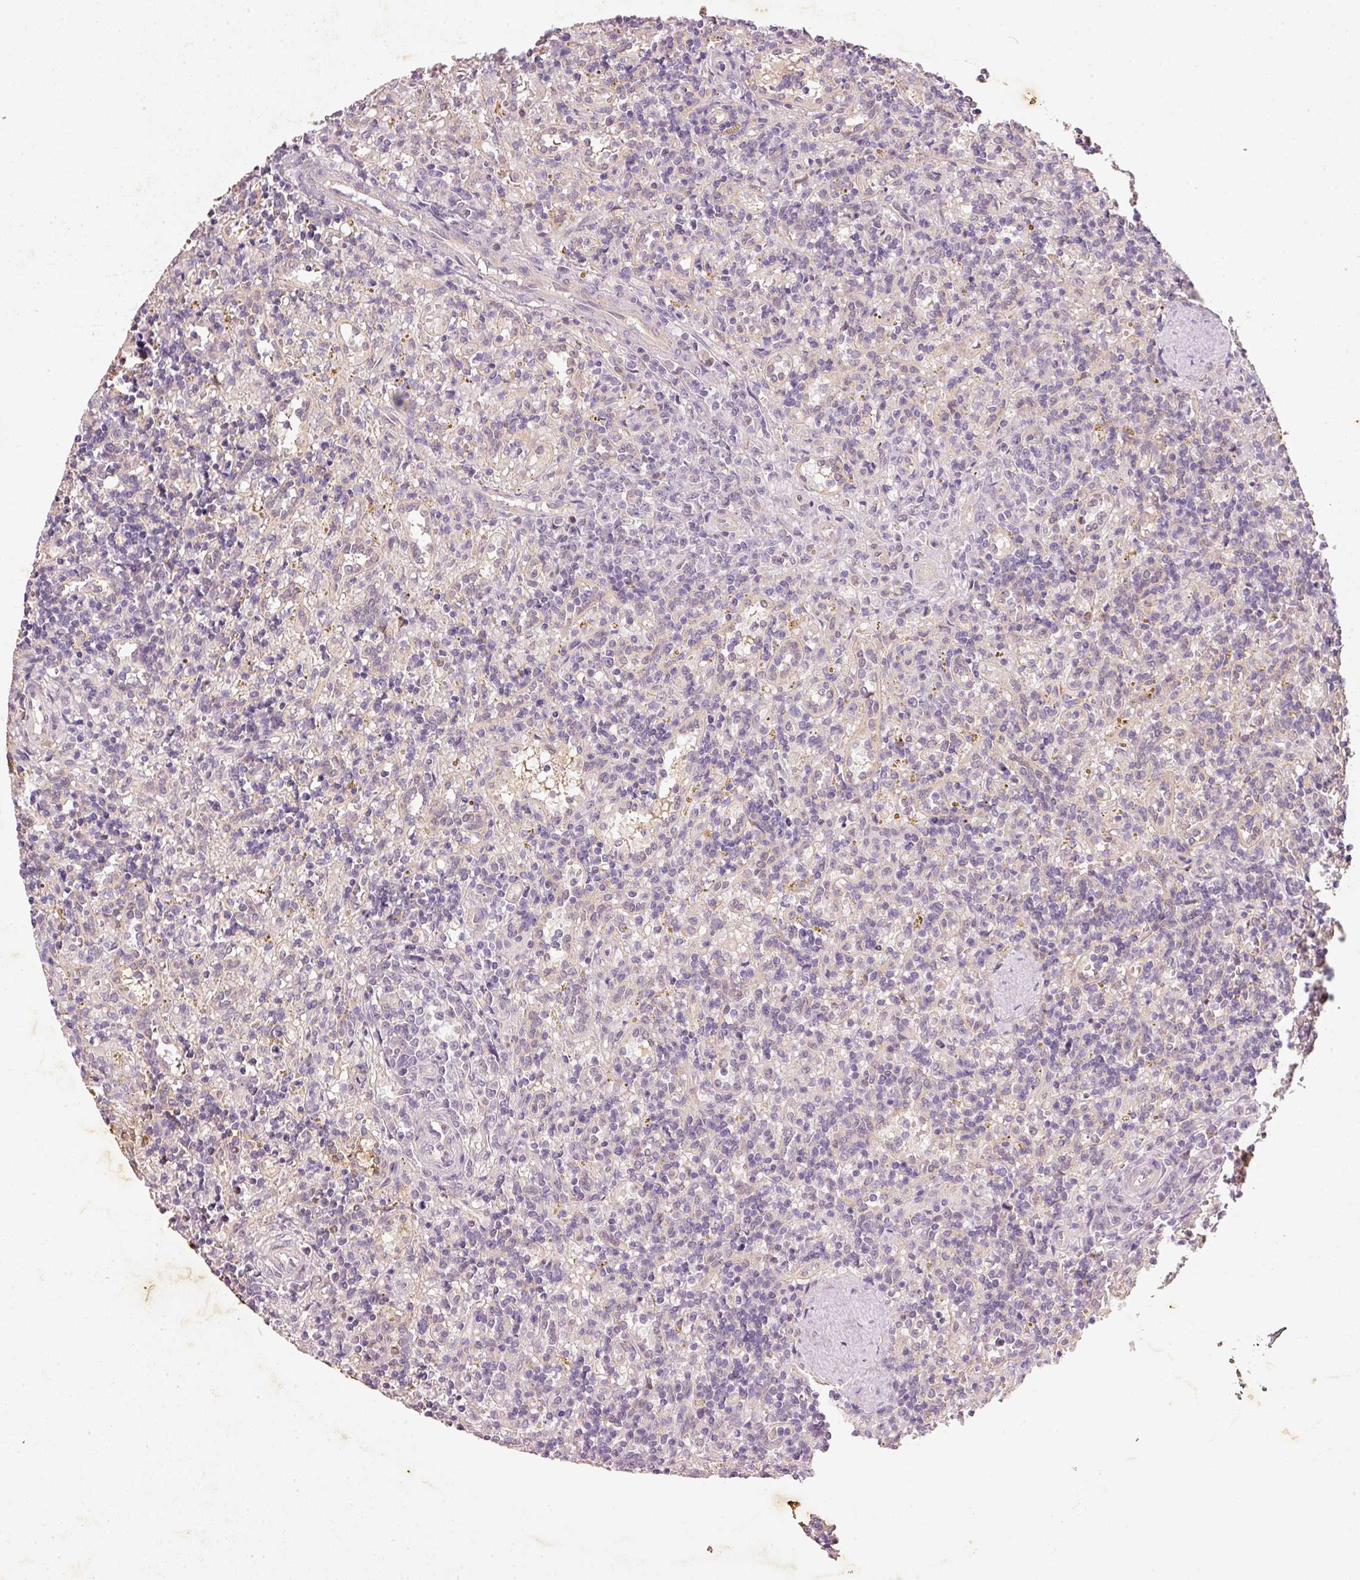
{"staining": {"intensity": "negative", "quantity": "none", "location": "none"}, "tissue": "lymphoma", "cell_type": "Tumor cells", "image_type": "cancer", "snomed": [{"axis": "morphology", "description": "Malignant lymphoma, non-Hodgkin's type, Low grade"}, {"axis": "topography", "description": "Spleen"}], "caption": "The immunohistochemistry (IHC) micrograph has no significant positivity in tumor cells of malignant lymphoma, non-Hodgkin's type (low-grade) tissue.", "gene": "RGL2", "patient": {"sex": "male", "age": 67}}